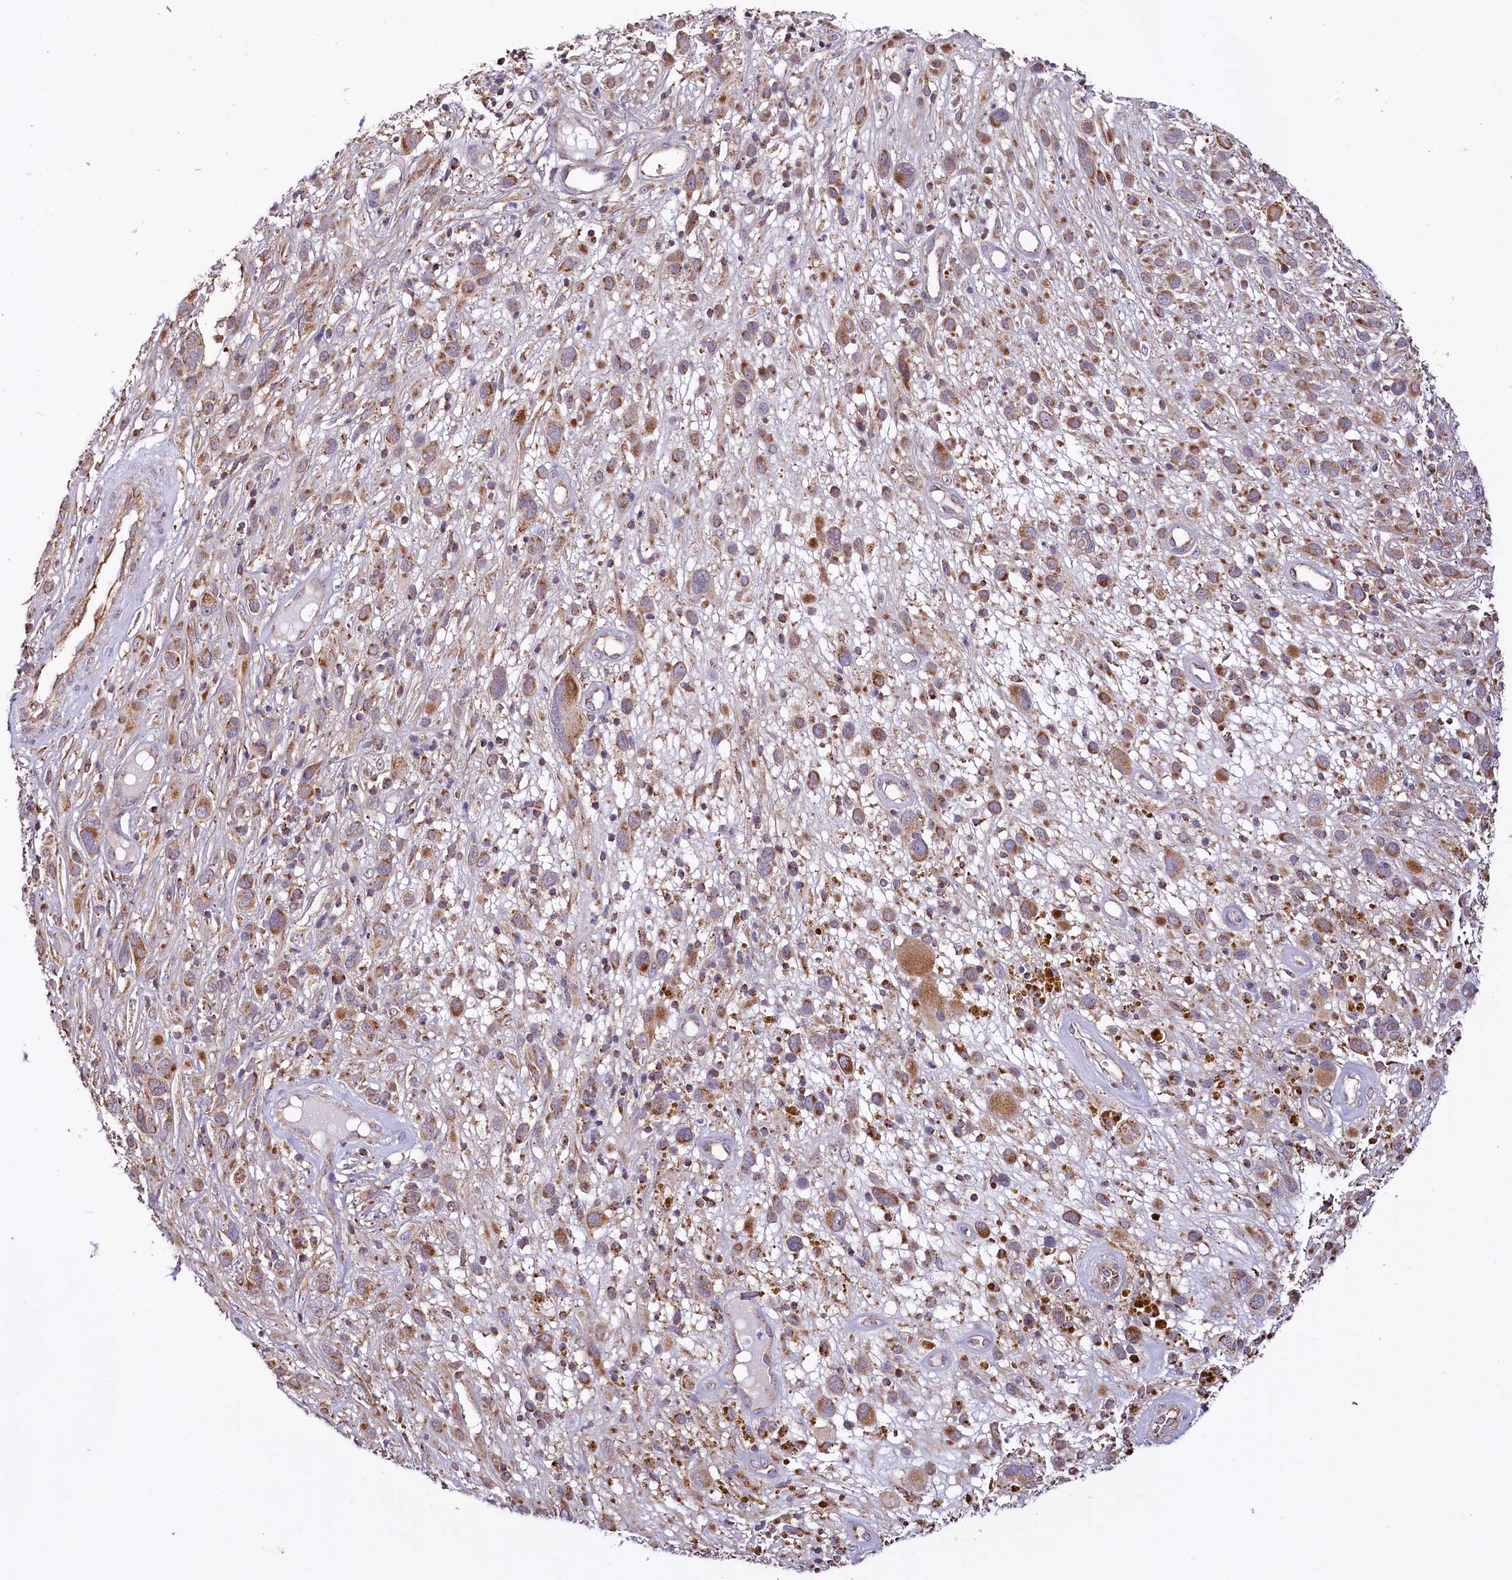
{"staining": {"intensity": "moderate", "quantity": ">75%", "location": "cytoplasmic/membranous"}, "tissue": "melanoma", "cell_type": "Tumor cells", "image_type": "cancer", "snomed": [{"axis": "morphology", "description": "Malignant melanoma, NOS"}, {"axis": "topography", "description": "Skin of trunk"}], "caption": "Brown immunohistochemical staining in melanoma shows moderate cytoplasmic/membranous expression in approximately >75% of tumor cells.", "gene": "NUDT15", "patient": {"sex": "male", "age": 71}}